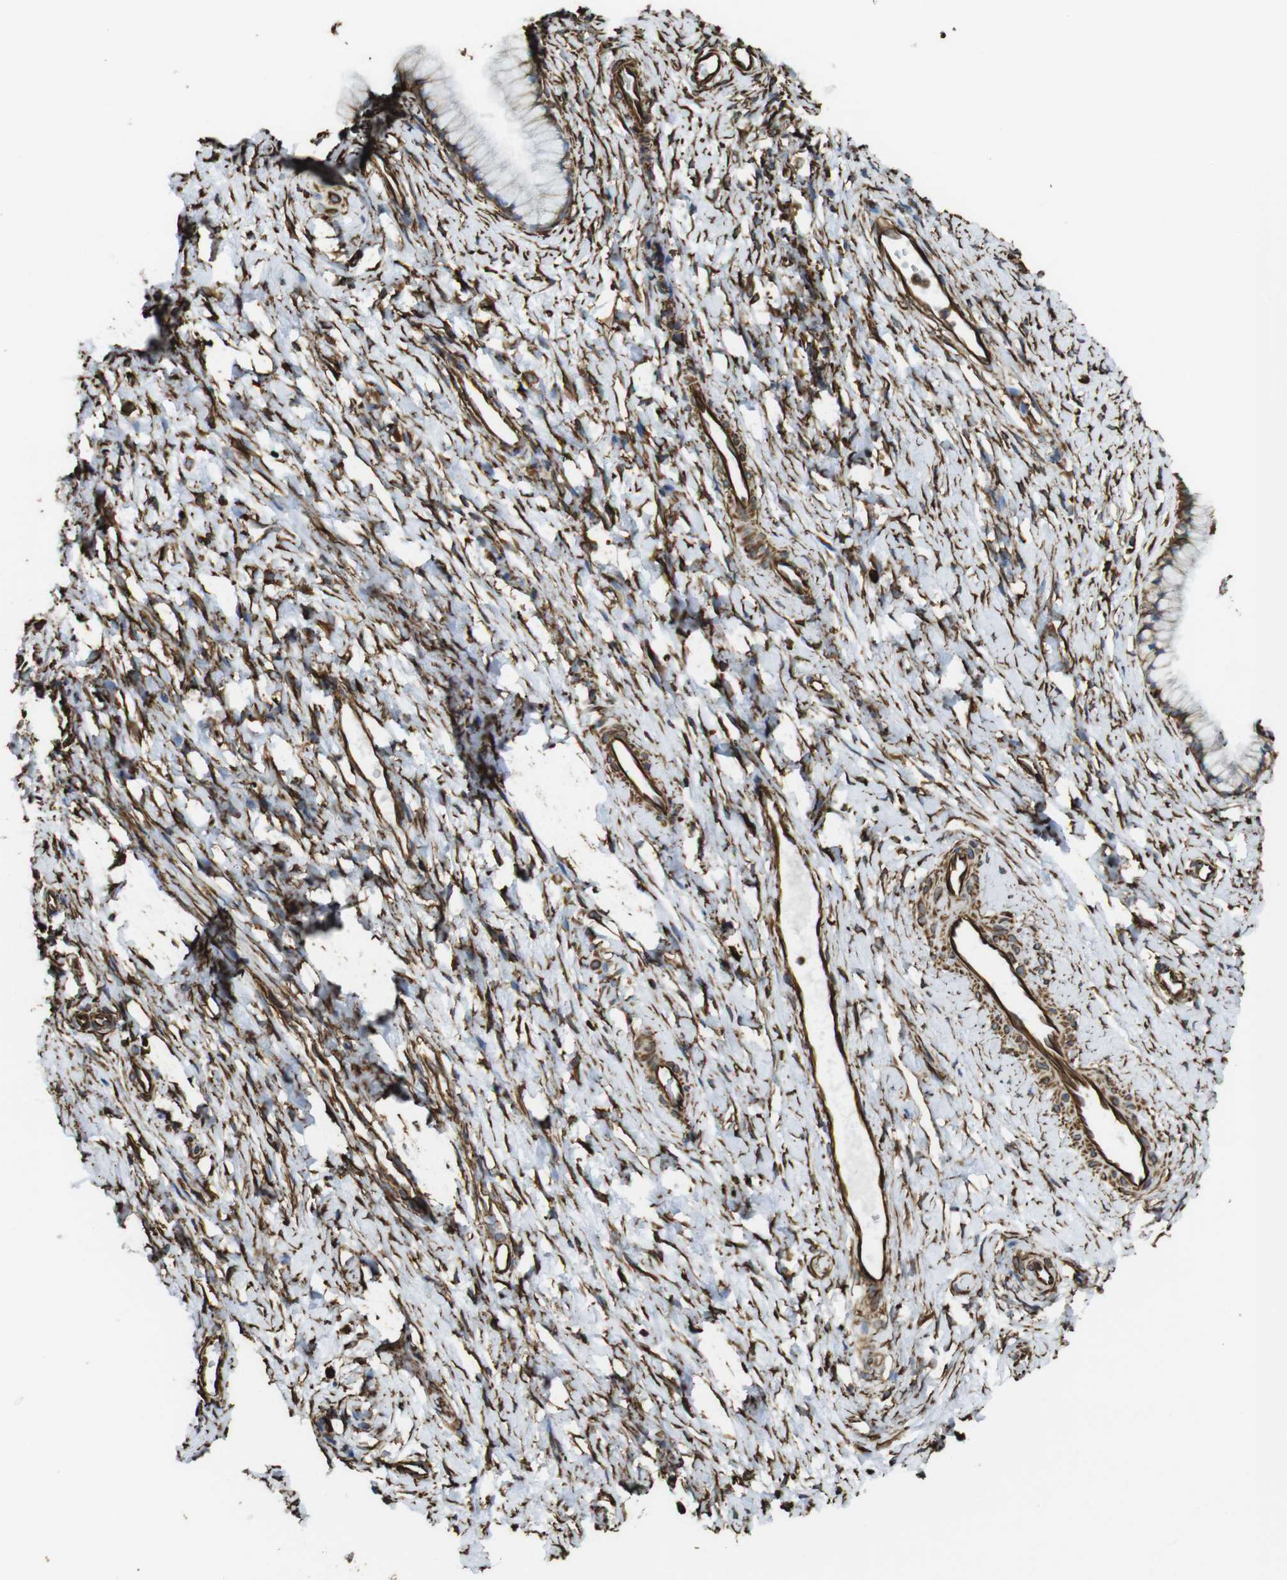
{"staining": {"intensity": "moderate", "quantity": ">75%", "location": "cytoplasmic/membranous"}, "tissue": "cervix", "cell_type": "Glandular cells", "image_type": "normal", "snomed": [{"axis": "morphology", "description": "Normal tissue, NOS"}, {"axis": "topography", "description": "Cervix"}], "caption": "Immunohistochemistry (IHC) micrograph of benign human cervix stained for a protein (brown), which reveals medium levels of moderate cytoplasmic/membranous positivity in approximately >75% of glandular cells.", "gene": "RALGPS1", "patient": {"sex": "female", "age": 65}}